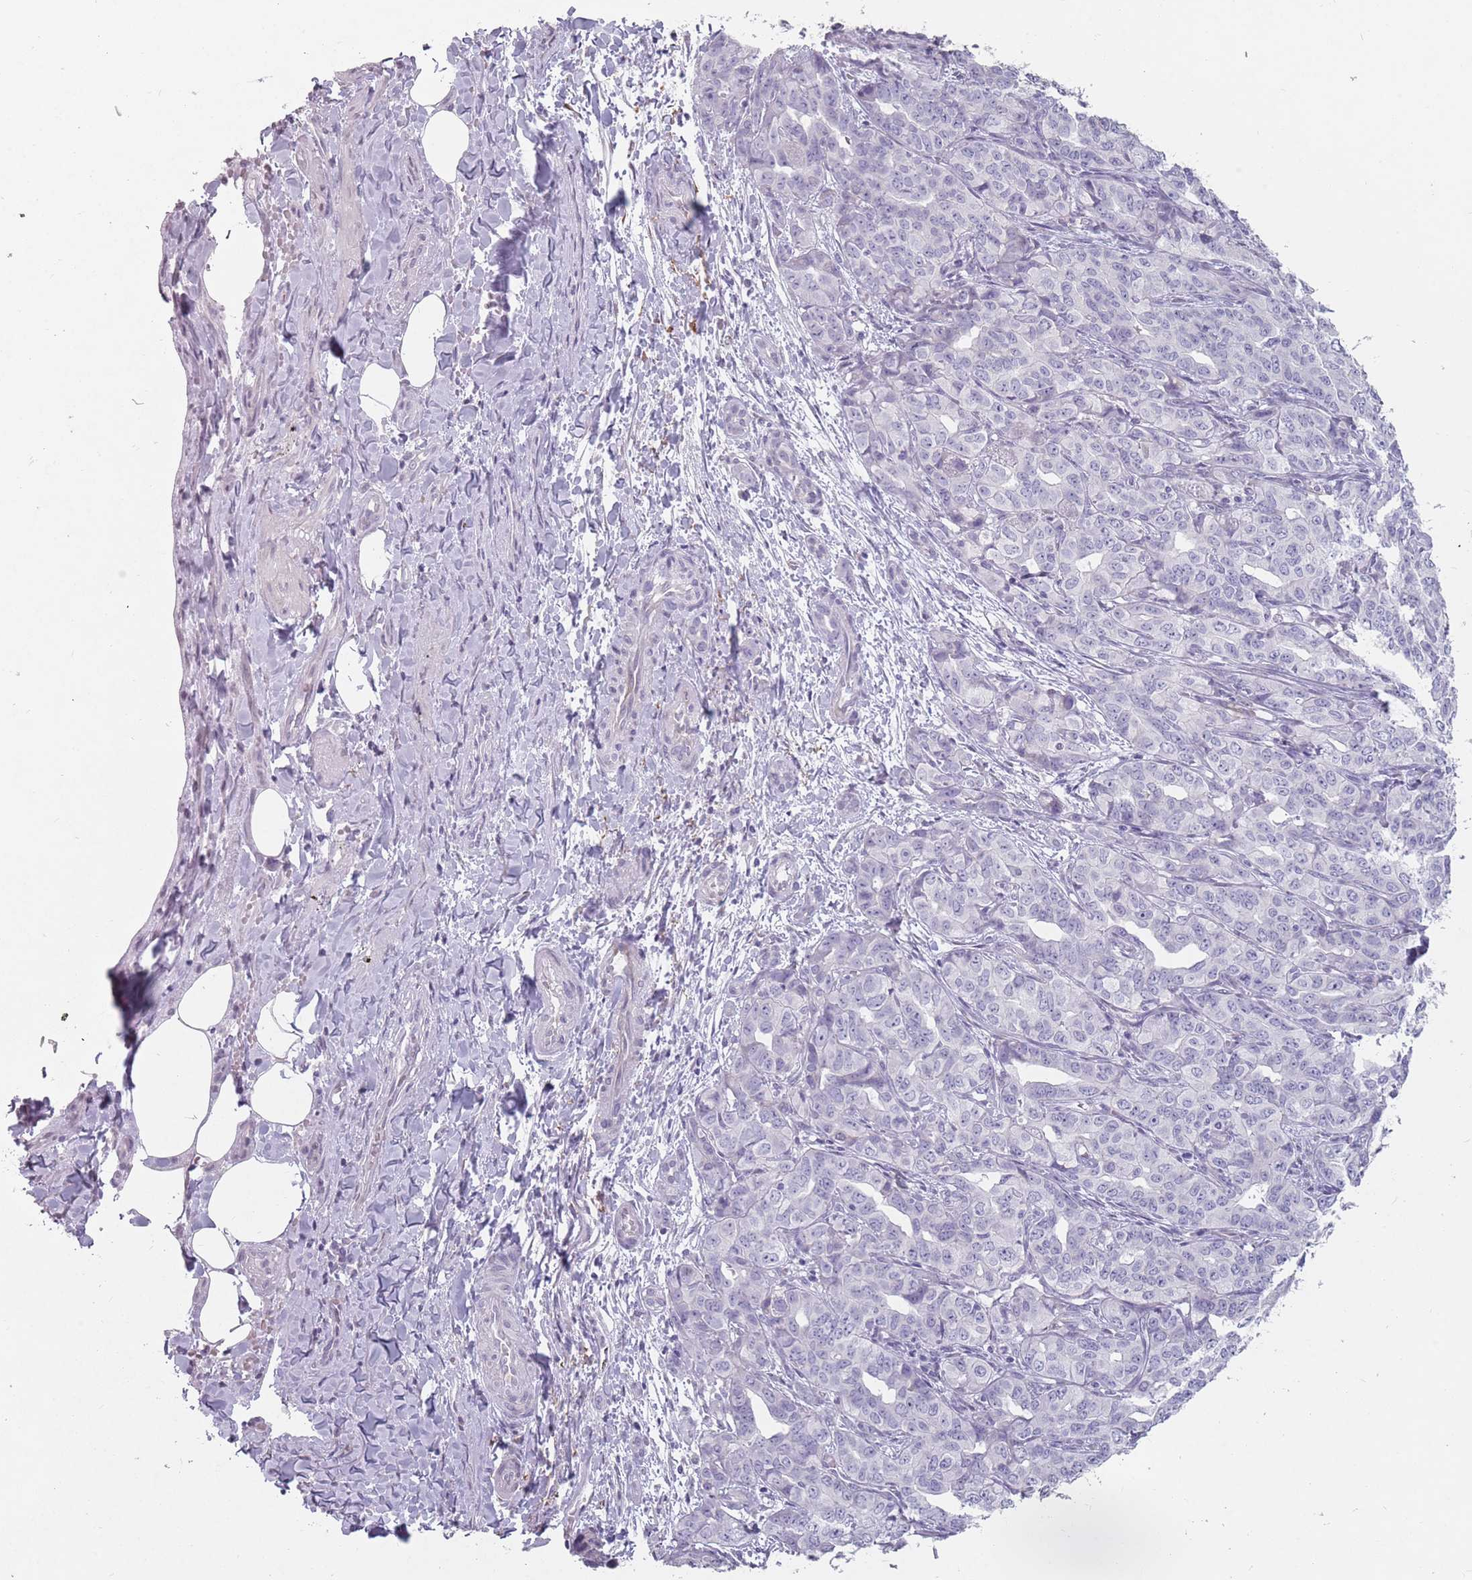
{"staining": {"intensity": "negative", "quantity": "none", "location": "none"}, "tissue": "liver cancer", "cell_type": "Tumor cells", "image_type": "cancer", "snomed": [{"axis": "morphology", "description": "Cholangiocarcinoma"}, {"axis": "topography", "description": "Liver"}], "caption": "Immunohistochemical staining of liver cholangiocarcinoma exhibits no significant expression in tumor cells.", "gene": "DDX4", "patient": {"sex": "male", "age": 59}}